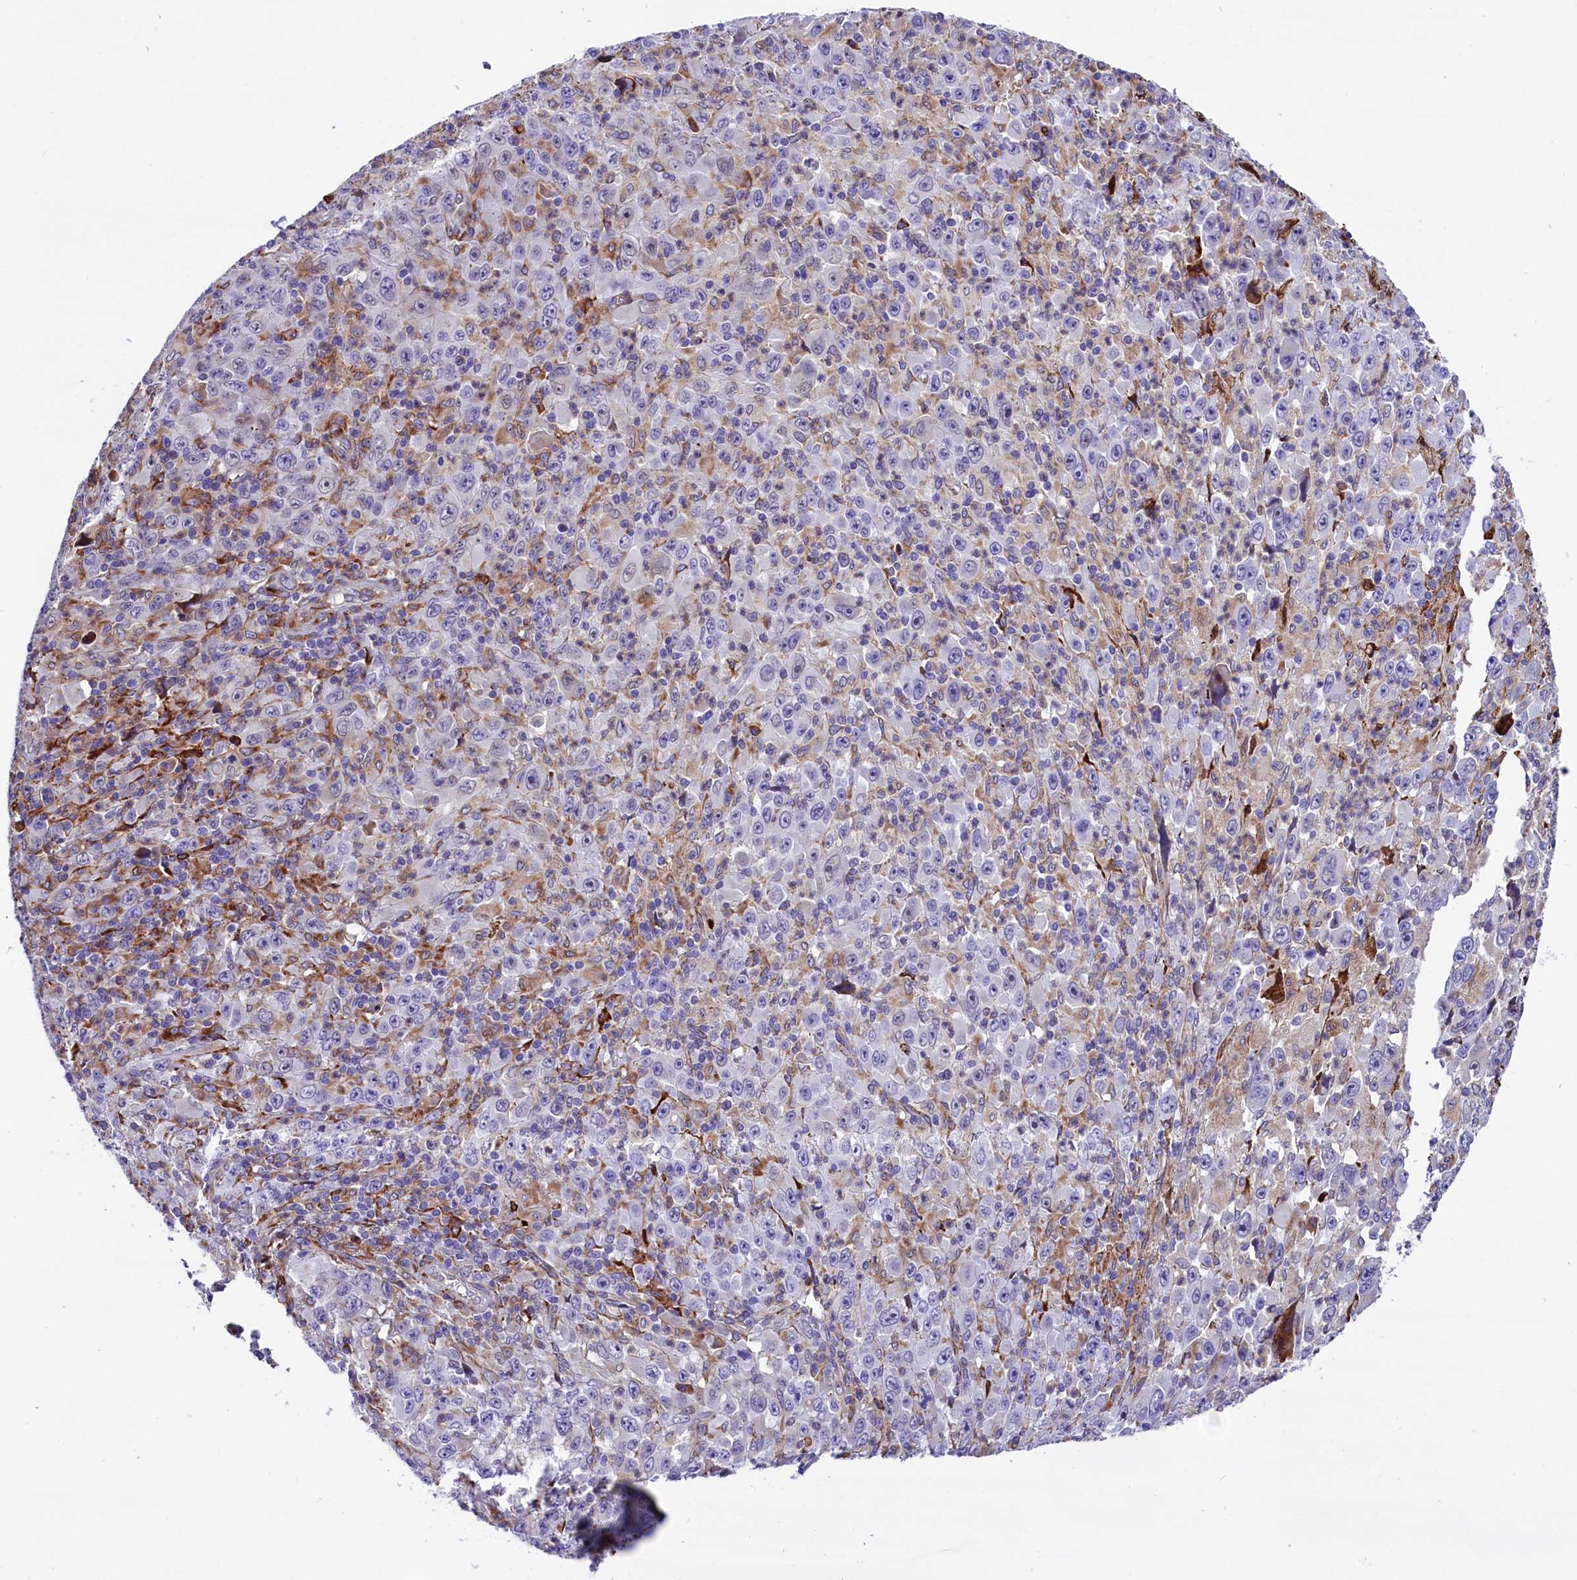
{"staining": {"intensity": "negative", "quantity": "none", "location": "none"}, "tissue": "melanoma", "cell_type": "Tumor cells", "image_type": "cancer", "snomed": [{"axis": "morphology", "description": "Malignant melanoma, Metastatic site"}, {"axis": "topography", "description": "Skin"}], "caption": "The immunohistochemistry image has no significant staining in tumor cells of malignant melanoma (metastatic site) tissue.", "gene": "CMTR2", "patient": {"sex": "female", "age": 56}}